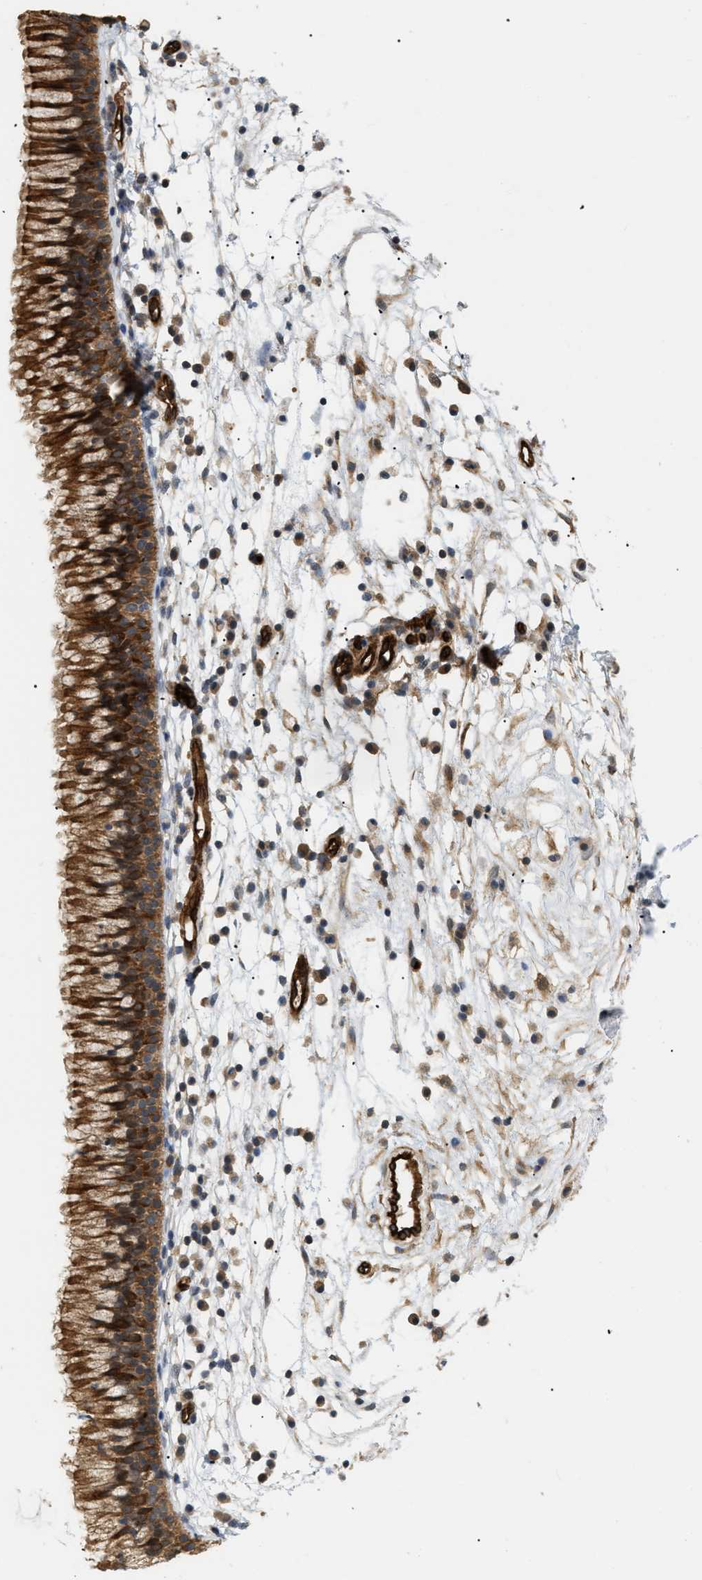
{"staining": {"intensity": "strong", "quantity": ">75%", "location": "cytoplasmic/membranous"}, "tissue": "nasopharynx", "cell_type": "Respiratory epithelial cells", "image_type": "normal", "snomed": [{"axis": "morphology", "description": "Normal tissue, NOS"}, {"axis": "topography", "description": "Nasopharynx"}], "caption": "Respiratory epithelial cells demonstrate strong cytoplasmic/membranous positivity in approximately >75% of cells in unremarkable nasopharynx.", "gene": "PALMD", "patient": {"sex": "male", "age": 21}}